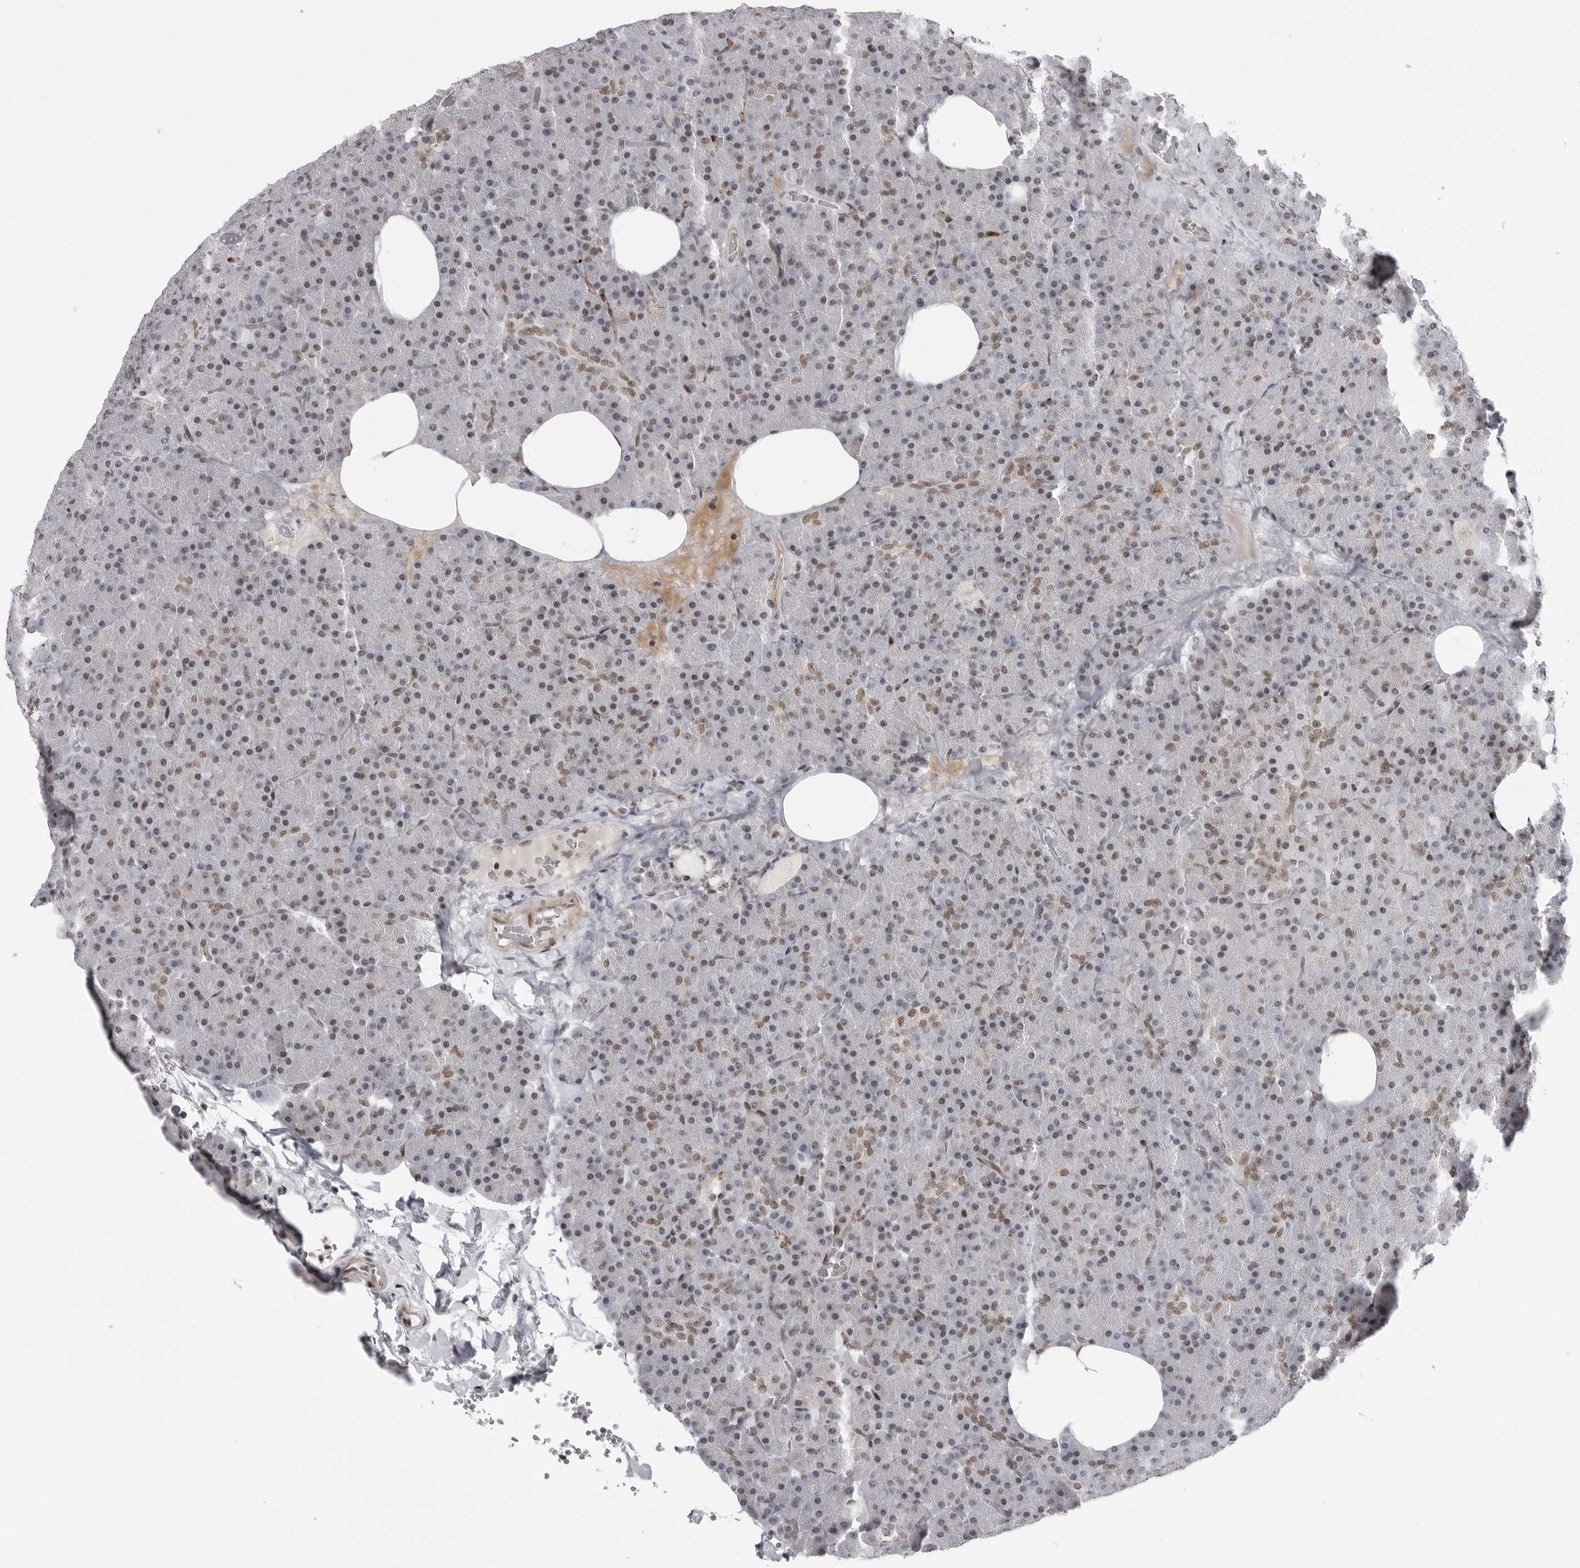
{"staining": {"intensity": "moderate", "quantity": "25%-75%", "location": "nuclear"}, "tissue": "pancreas", "cell_type": "Exocrine glandular cells", "image_type": "normal", "snomed": [{"axis": "morphology", "description": "Normal tissue, NOS"}, {"axis": "morphology", "description": "Carcinoid, malignant, NOS"}, {"axis": "topography", "description": "Pancreas"}], "caption": "The histopathology image exhibits a brown stain indicating the presence of a protein in the nuclear of exocrine glandular cells in pancreas.", "gene": "TRIM66", "patient": {"sex": "female", "age": 35}}